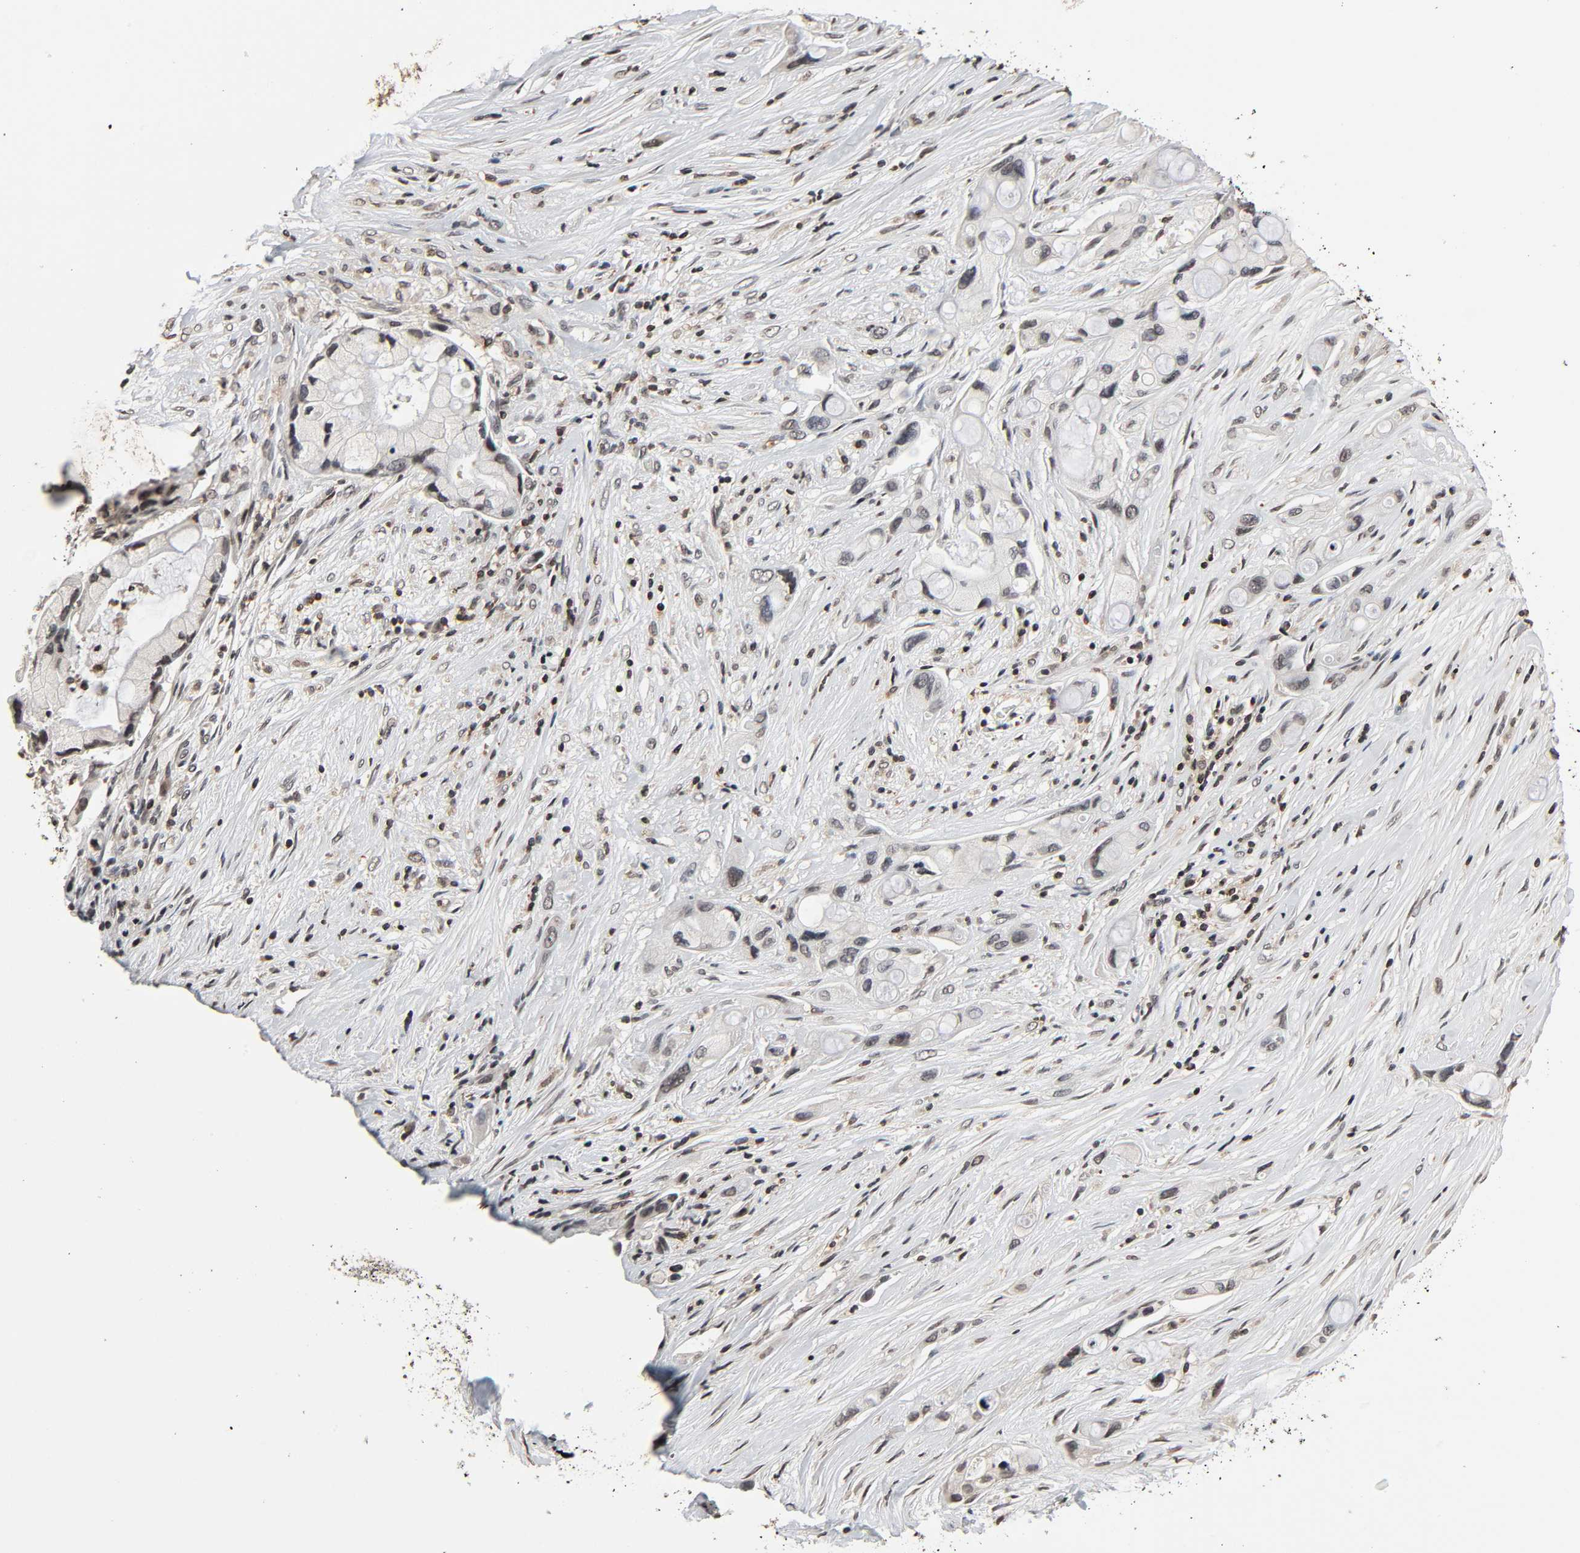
{"staining": {"intensity": "negative", "quantity": "none", "location": "none"}, "tissue": "pancreatic cancer", "cell_type": "Tumor cells", "image_type": "cancer", "snomed": [{"axis": "morphology", "description": "Adenocarcinoma, NOS"}, {"axis": "topography", "description": "Pancreas"}], "caption": "A micrograph of pancreatic cancer (adenocarcinoma) stained for a protein shows no brown staining in tumor cells.", "gene": "STK4", "patient": {"sex": "female", "age": 59}}